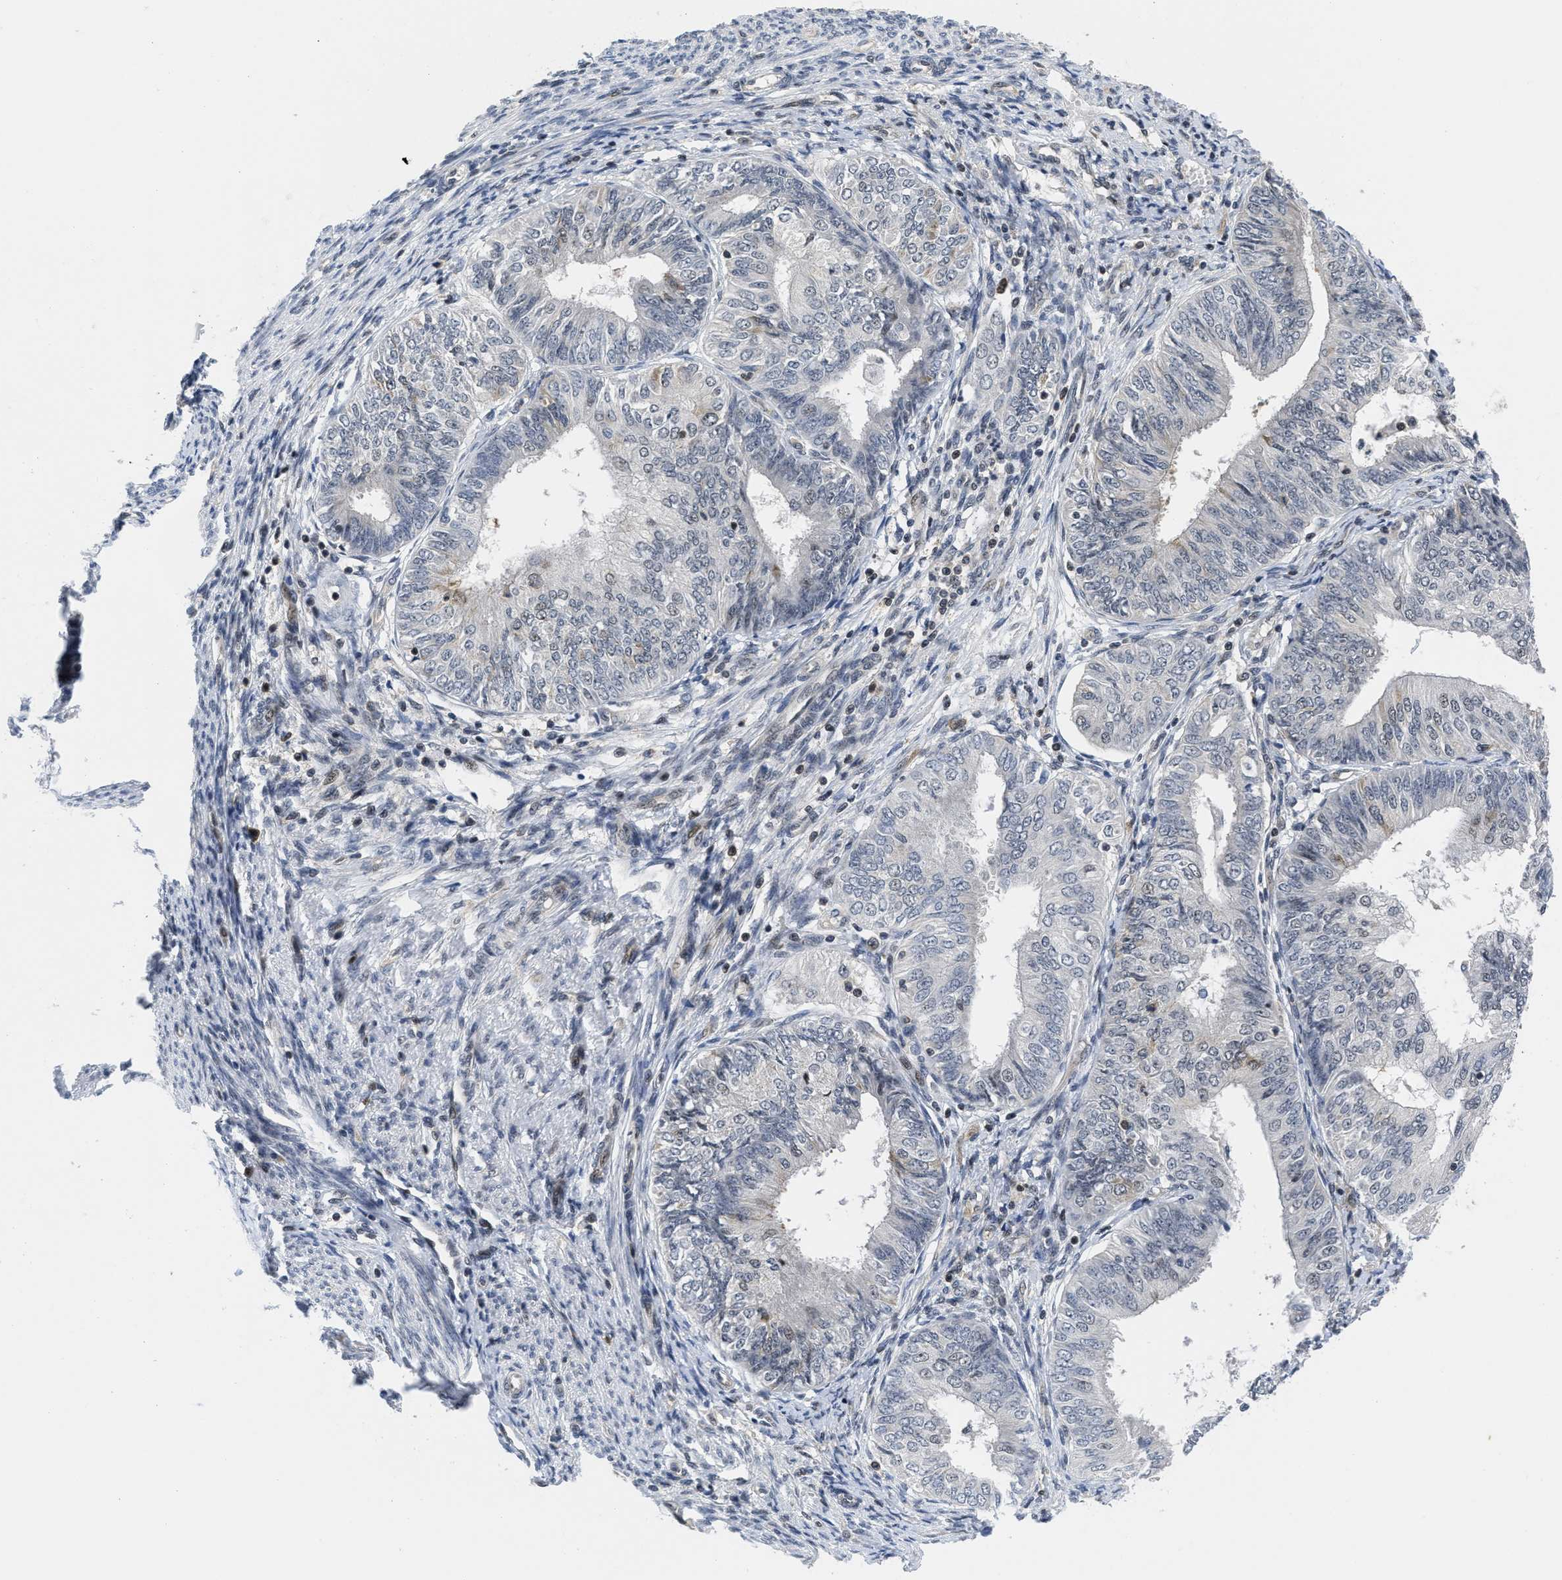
{"staining": {"intensity": "negative", "quantity": "none", "location": "none"}, "tissue": "endometrial cancer", "cell_type": "Tumor cells", "image_type": "cancer", "snomed": [{"axis": "morphology", "description": "Adenocarcinoma, NOS"}, {"axis": "topography", "description": "Endometrium"}], "caption": "DAB immunohistochemical staining of human endometrial adenocarcinoma exhibits no significant staining in tumor cells.", "gene": "HIF1A", "patient": {"sex": "female", "age": 58}}